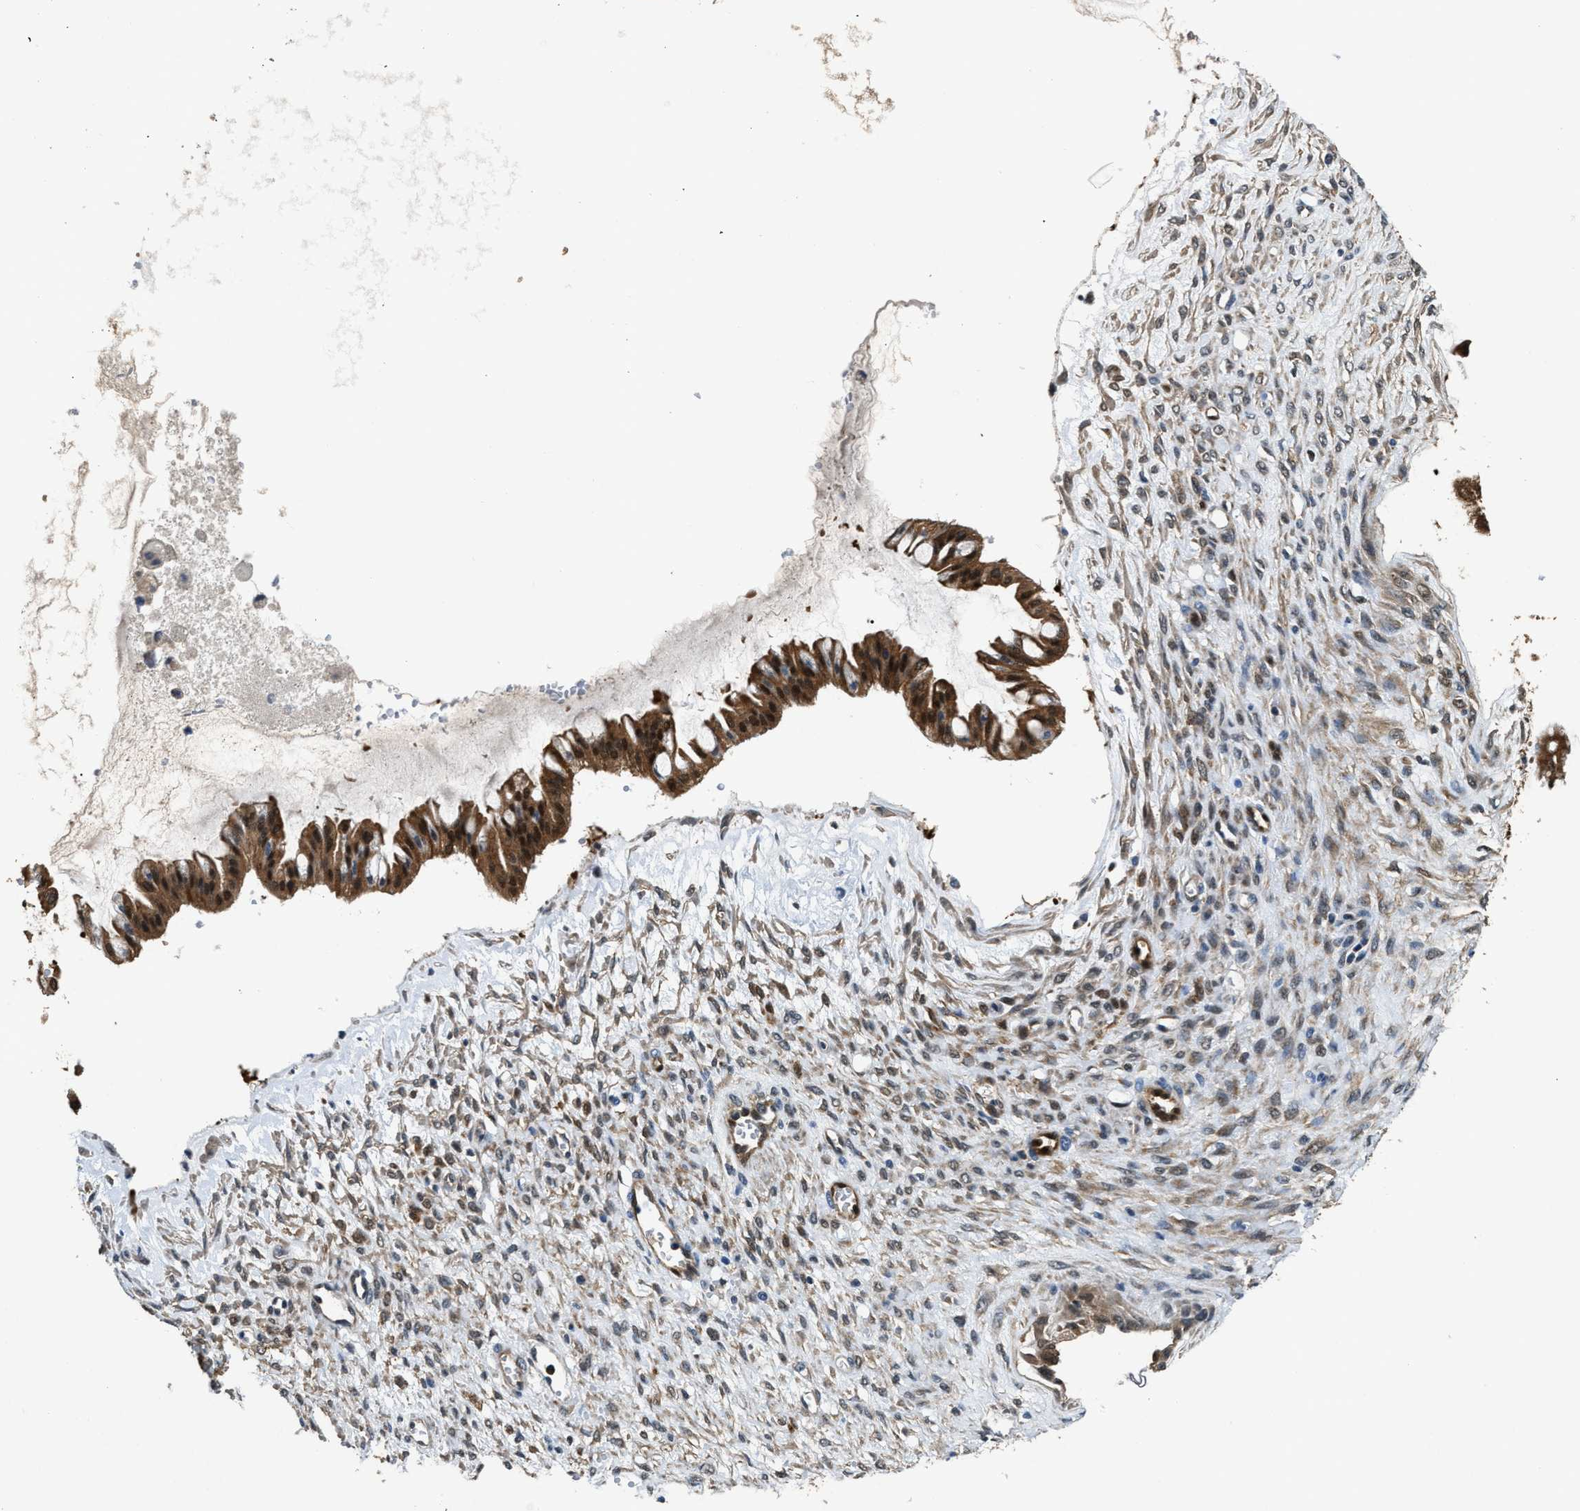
{"staining": {"intensity": "strong", "quantity": ">75%", "location": "cytoplasmic/membranous,nuclear"}, "tissue": "ovarian cancer", "cell_type": "Tumor cells", "image_type": "cancer", "snomed": [{"axis": "morphology", "description": "Cystadenocarcinoma, mucinous, NOS"}, {"axis": "topography", "description": "Ovary"}], "caption": "Protein expression analysis of ovarian cancer (mucinous cystadenocarcinoma) demonstrates strong cytoplasmic/membranous and nuclear positivity in approximately >75% of tumor cells. The protein of interest is stained brown, and the nuclei are stained in blue (DAB (3,3'-diaminobenzidine) IHC with brightfield microscopy, high magnification).", "gene": "PPA1", "patient": {"sex": "female", "age": 73}}